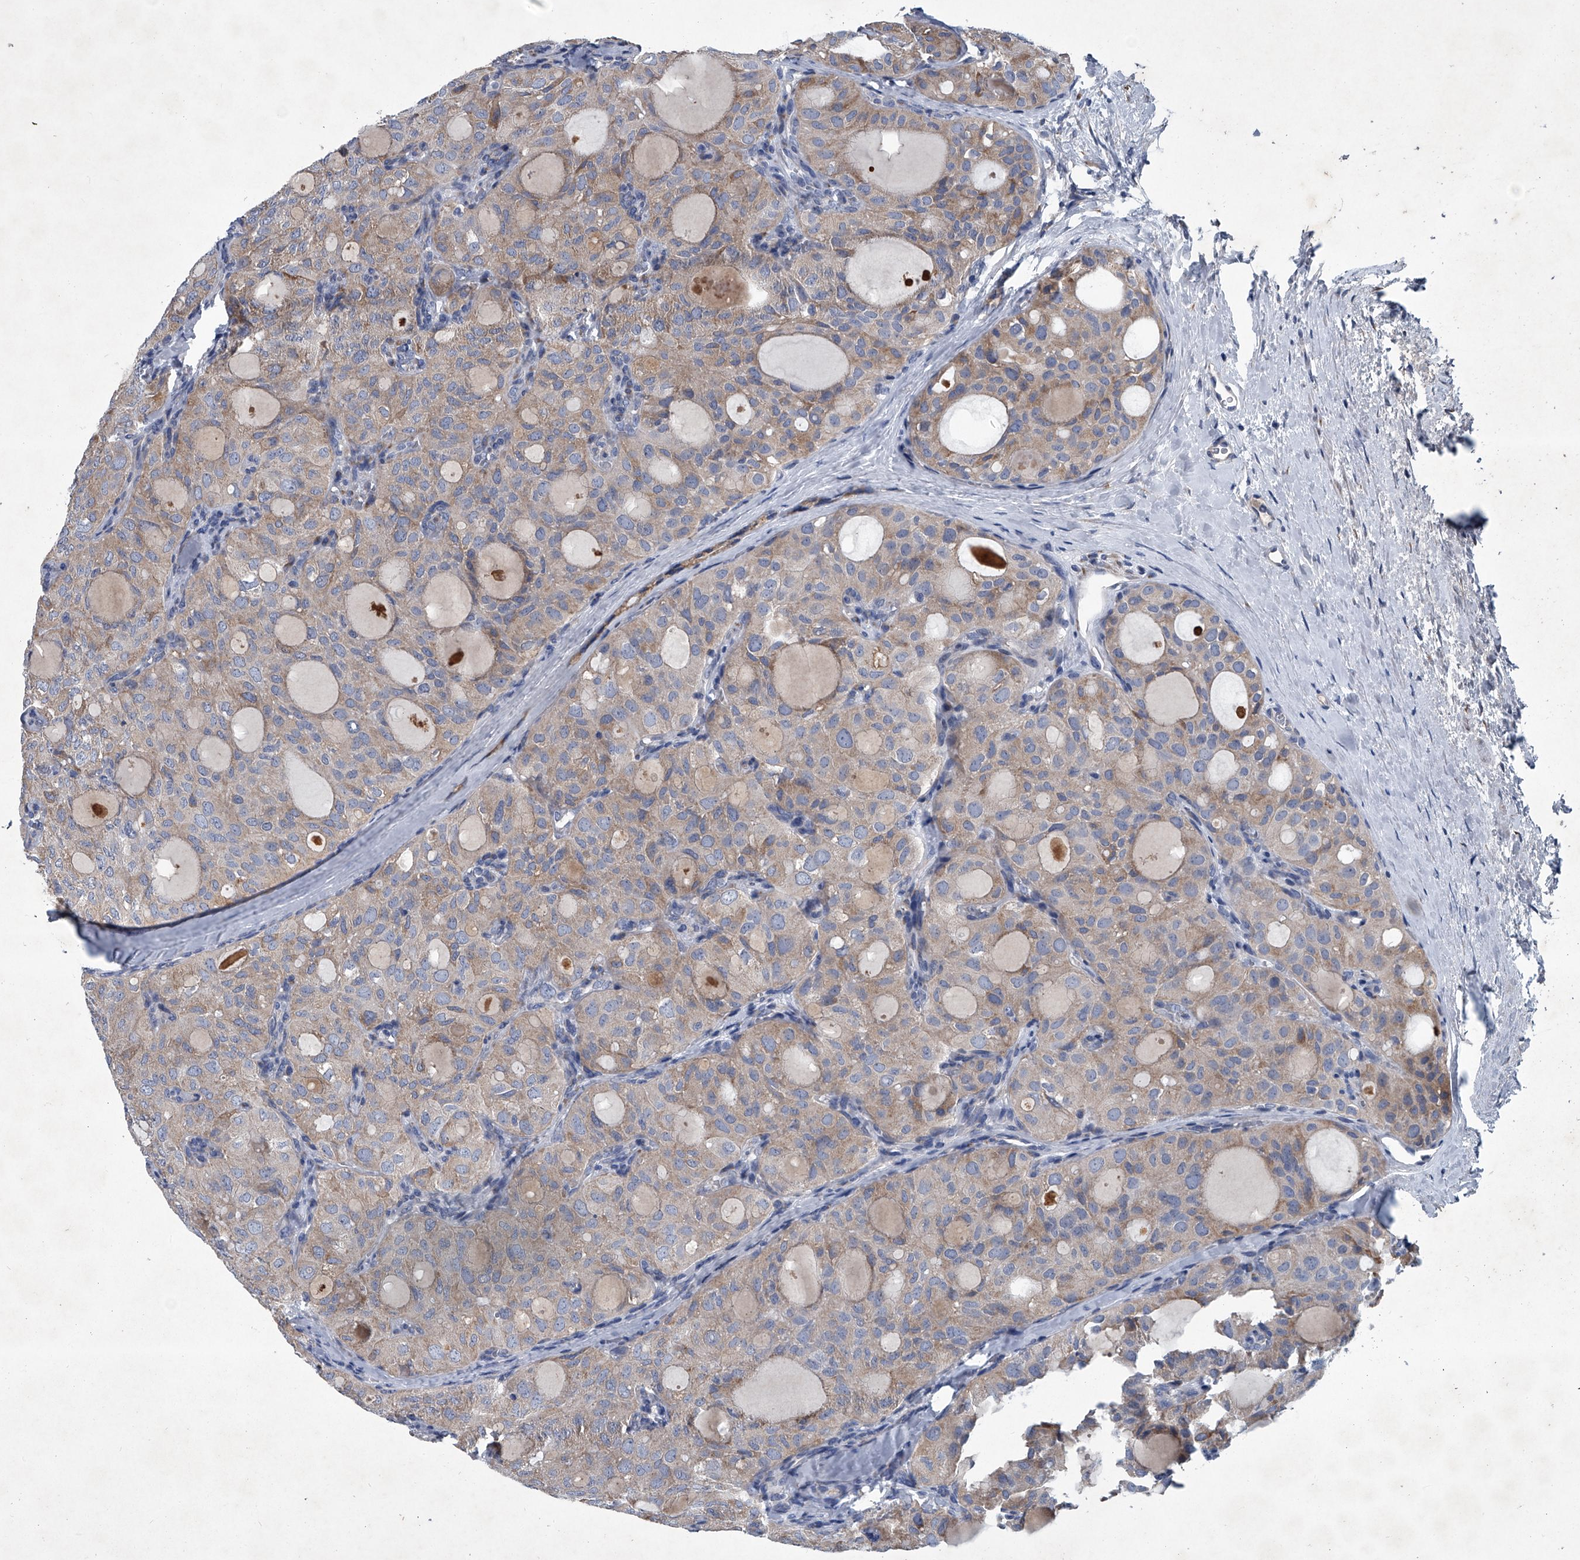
{"staining": {"intensity": "weak", "quantity": ">75%", "location": "cytoplasmic/membranous"}, "tissue": "thyroid cancer", "cell_type": "Tumor cells", "image_type": "cancer", "snomed": [{"axis": "morphology", "description": "Follicular adenoma carcinoma, NOS"}, {"axis": "topography", "description": "Thyroid gland"}], "caption": "A high-resolution image shows immunohistochemistry (IHC) staining of thyroid follicular adenoma carcinoma, which reveals weak cytoplasmic/membranous expression in approximately >75% of tumor cells.", "gene": "ABCG1", "patient": {"sex": "male", "age": 75}}